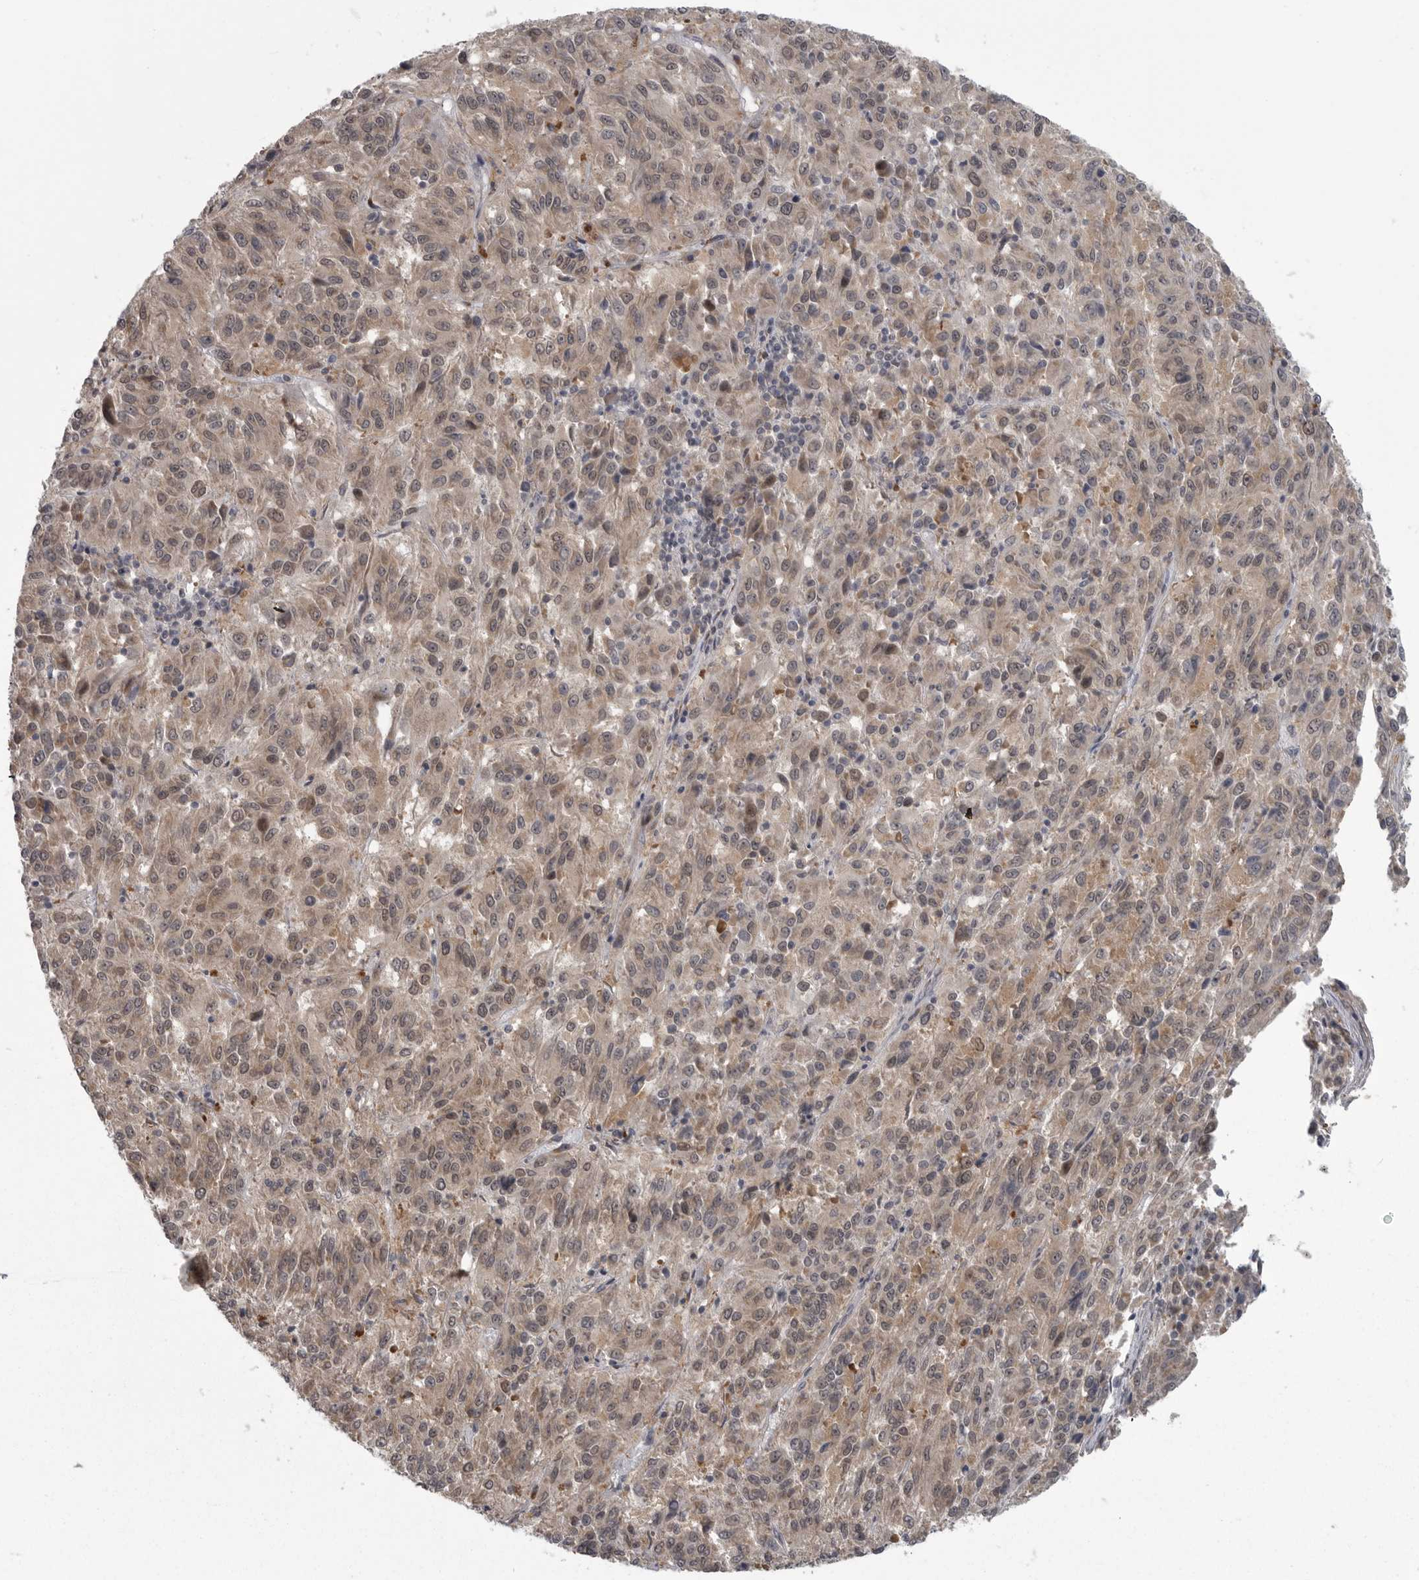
{"staining": {"intensity": "weak", "quantity": "<25%", "location": "cytoplasmic/membranous,nuclear"}, "tissue": "melanoma", "cell_type": "Tumor cells", "image_type": "cancer", "snomed": [{"axis": "morphology", "description": "Malignant melanoma, Metastatic site"}, {"axis": "topography", "description": "Lung"}], "caption": "This is an IHC photomicrograph of melanoma. There is no positivity in tumor cells.", "gene": "PPP1R9A", "patient": {"sex": "male", "age": 64}}